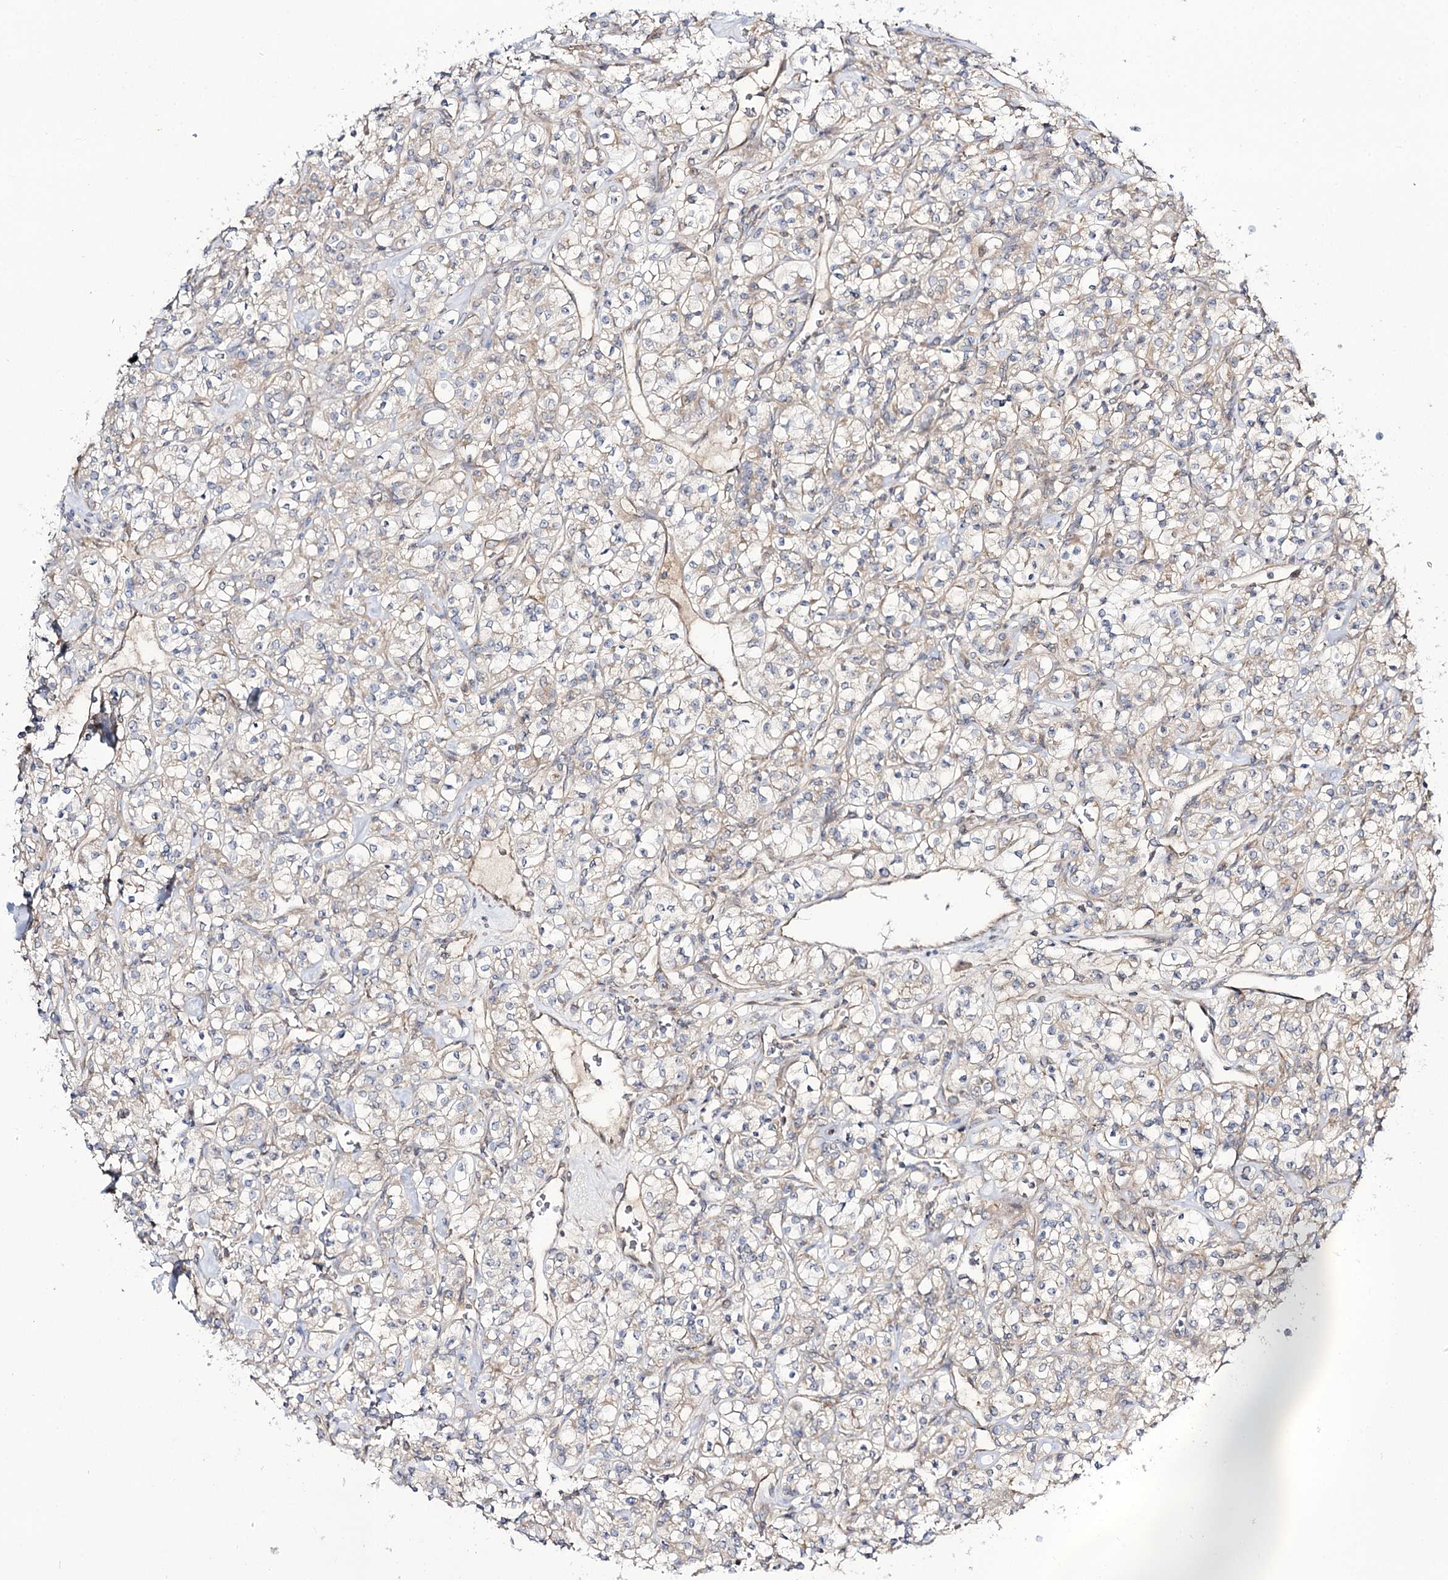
{"staining": {"intensity": "weak", "quantity": ">75%", "location": "cytoplasmic/membranous"}, "tissue": "renal cancer", "cell_type": "Tumor cells", "image_type": "cancer", "snomed": [{"axis": "morphology", "description": "Adenocarcinoma, NOS"}, {"axis": "topography", "description": "Kidney"}], "caption": "Brown immunohistochemical staining in renal adenocarcinoma demonstrates weak cytoplasmic/membranous staining in approximately >75% of tumor cells.", "gene": "C11orf80", "patient": {"sex": "male", "age": 77}}